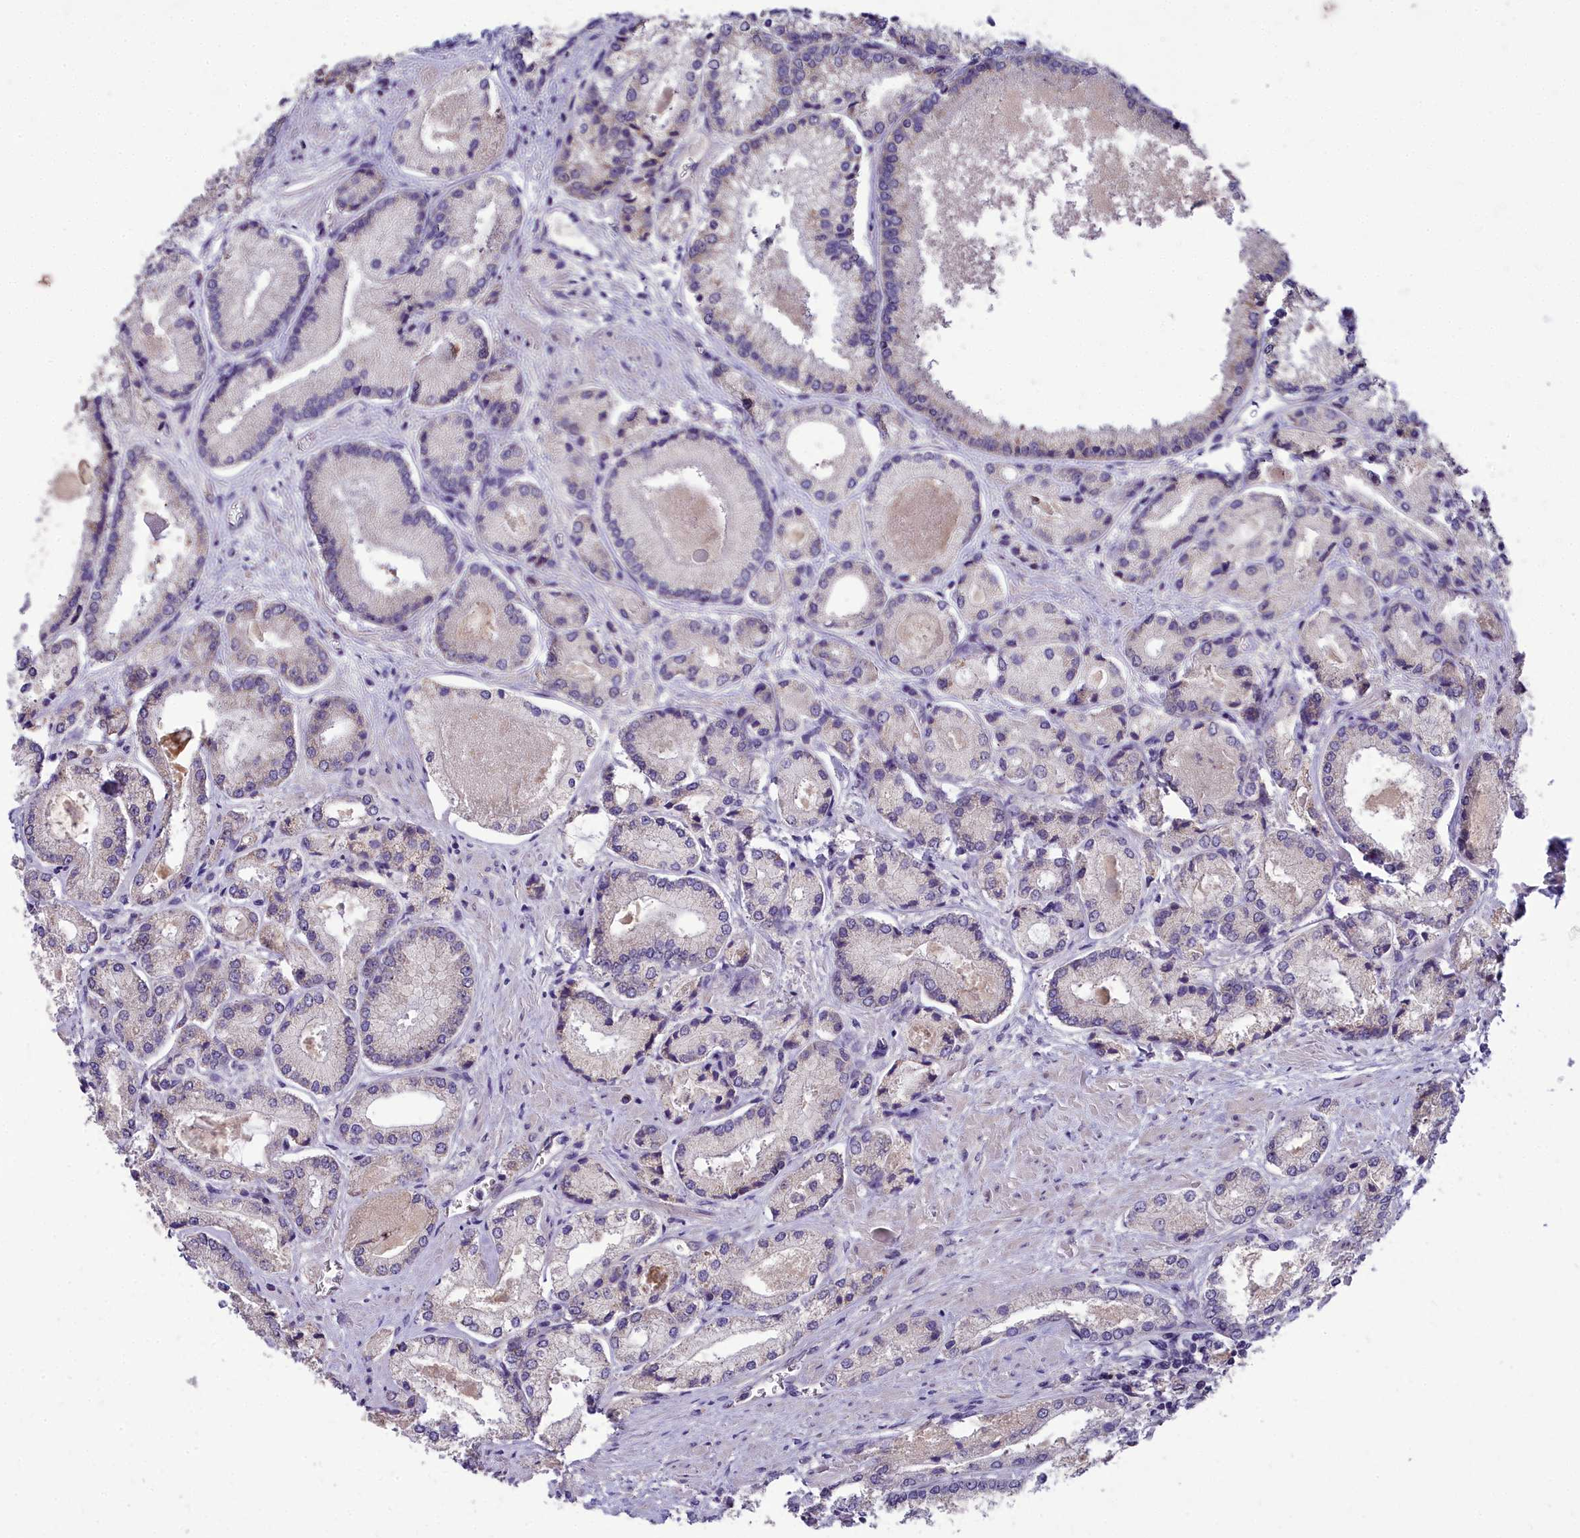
{"staining": {"intensity": "negative", "quantity": "none", "location": "none"}, "tissue": "prostate cancer", "cell_type": "Tumor cells", "image_type": "cancer", "snomed": [{"axis": "morphology", "description": "Adenocarcinoma, Low grade"}, {"axis": "topography", "description": "Prostate"}], "caption": "Protein analysis of prostate cancer shows no significant positivity in tumor cells. The staining is performed using DAB (3,3'-diaminobenzidine) brown chromogen with nuclei counter-stained in using hematoxylin.", "gene": "ZNF333", "patient": {"sex": "male", "age": 74}}